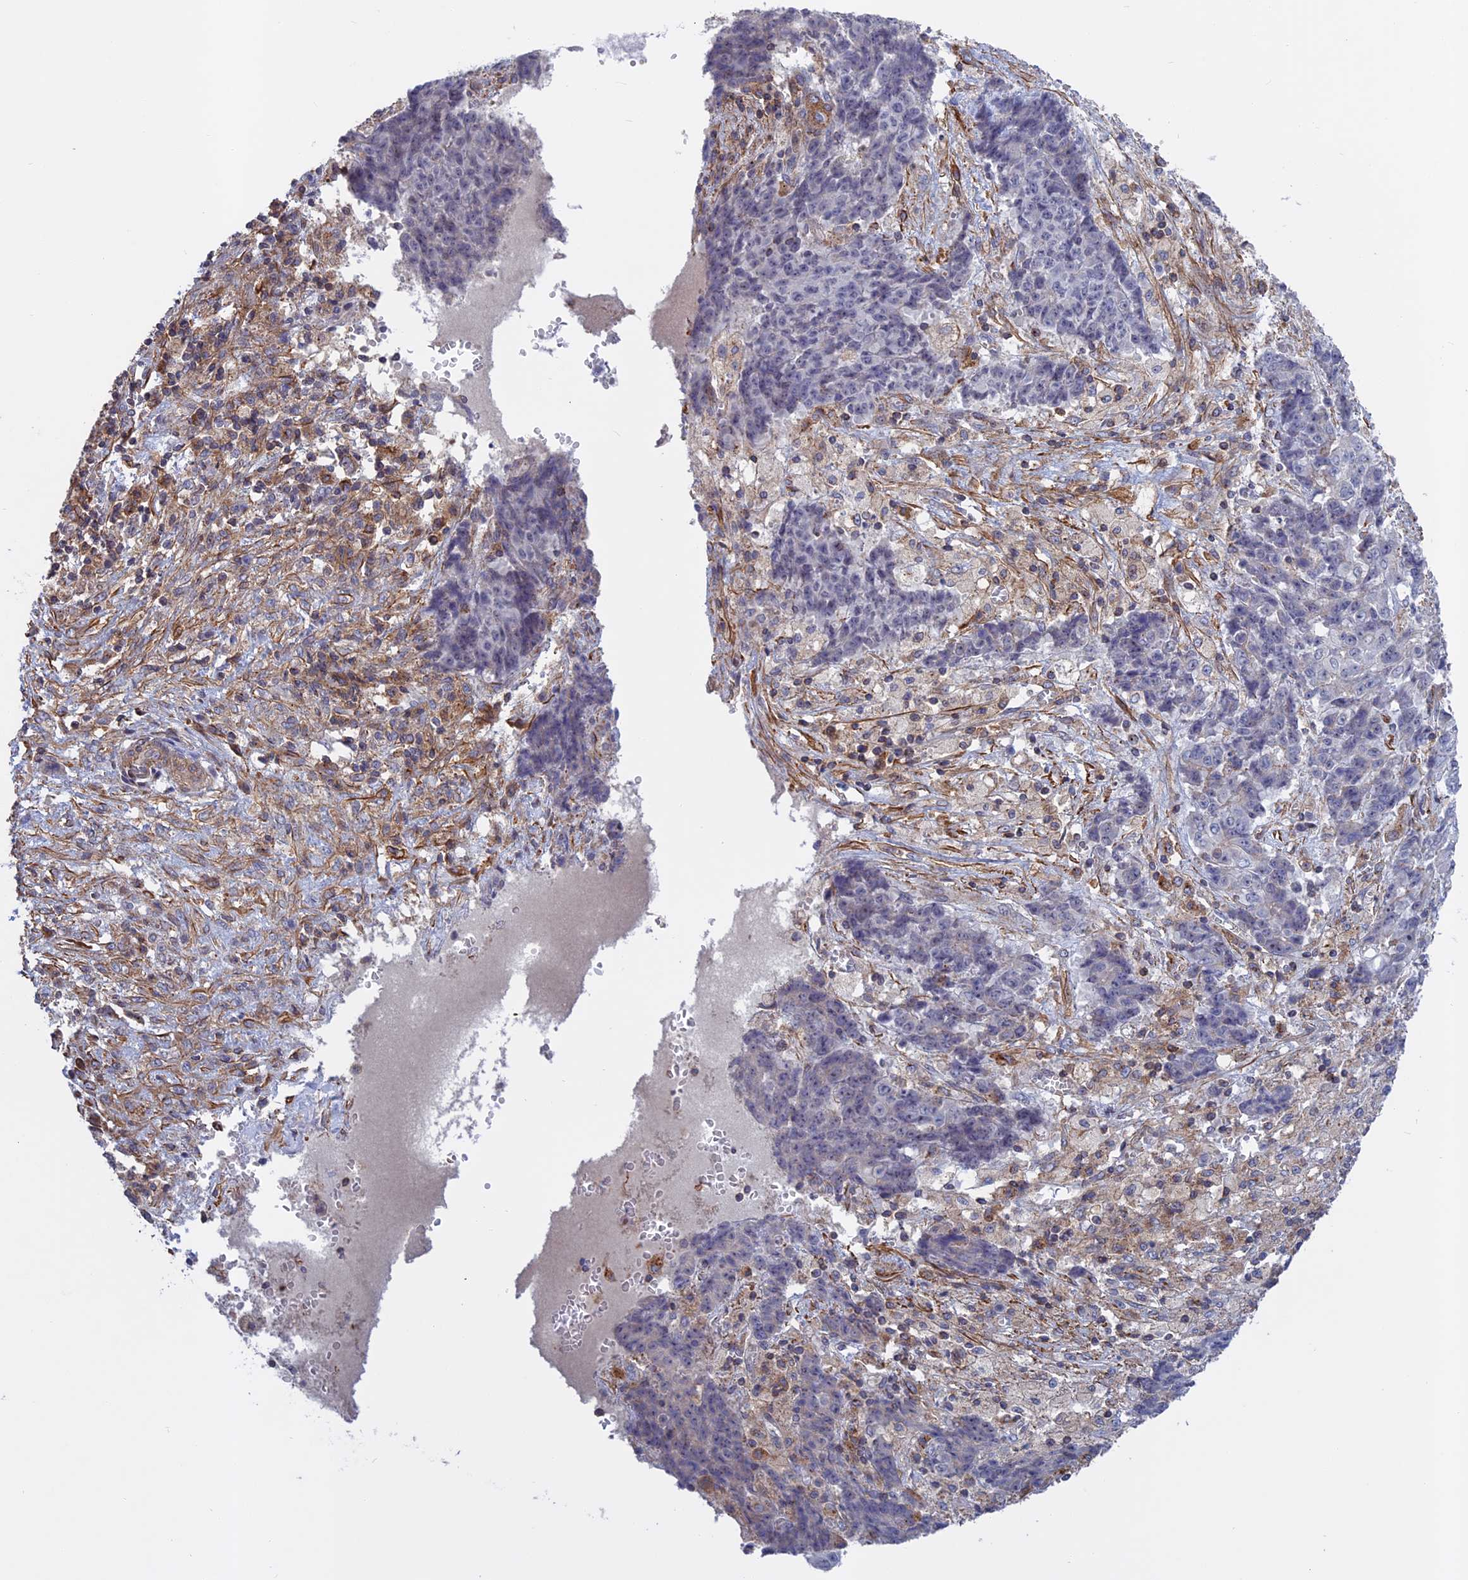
{"staining": {"intensity": "negative", "quantity": "none", "location": "none"}, "tissue": "ovarian cancer", "cell_type": "Tumor cells", "image_type": "cancer", "snomed": [{"axis": "morphology", "description": "Carcinoma, endometroid"}, {"axis": "topography", "description": "Ovary"}], "caption": "Ovarian cancer (endometroid carcinoma) was stained to show a protein in brown. There is no significant positivity in tumor cells.", "gene": "LYPD5", "patient": {"sex": "female", "age": 42}}